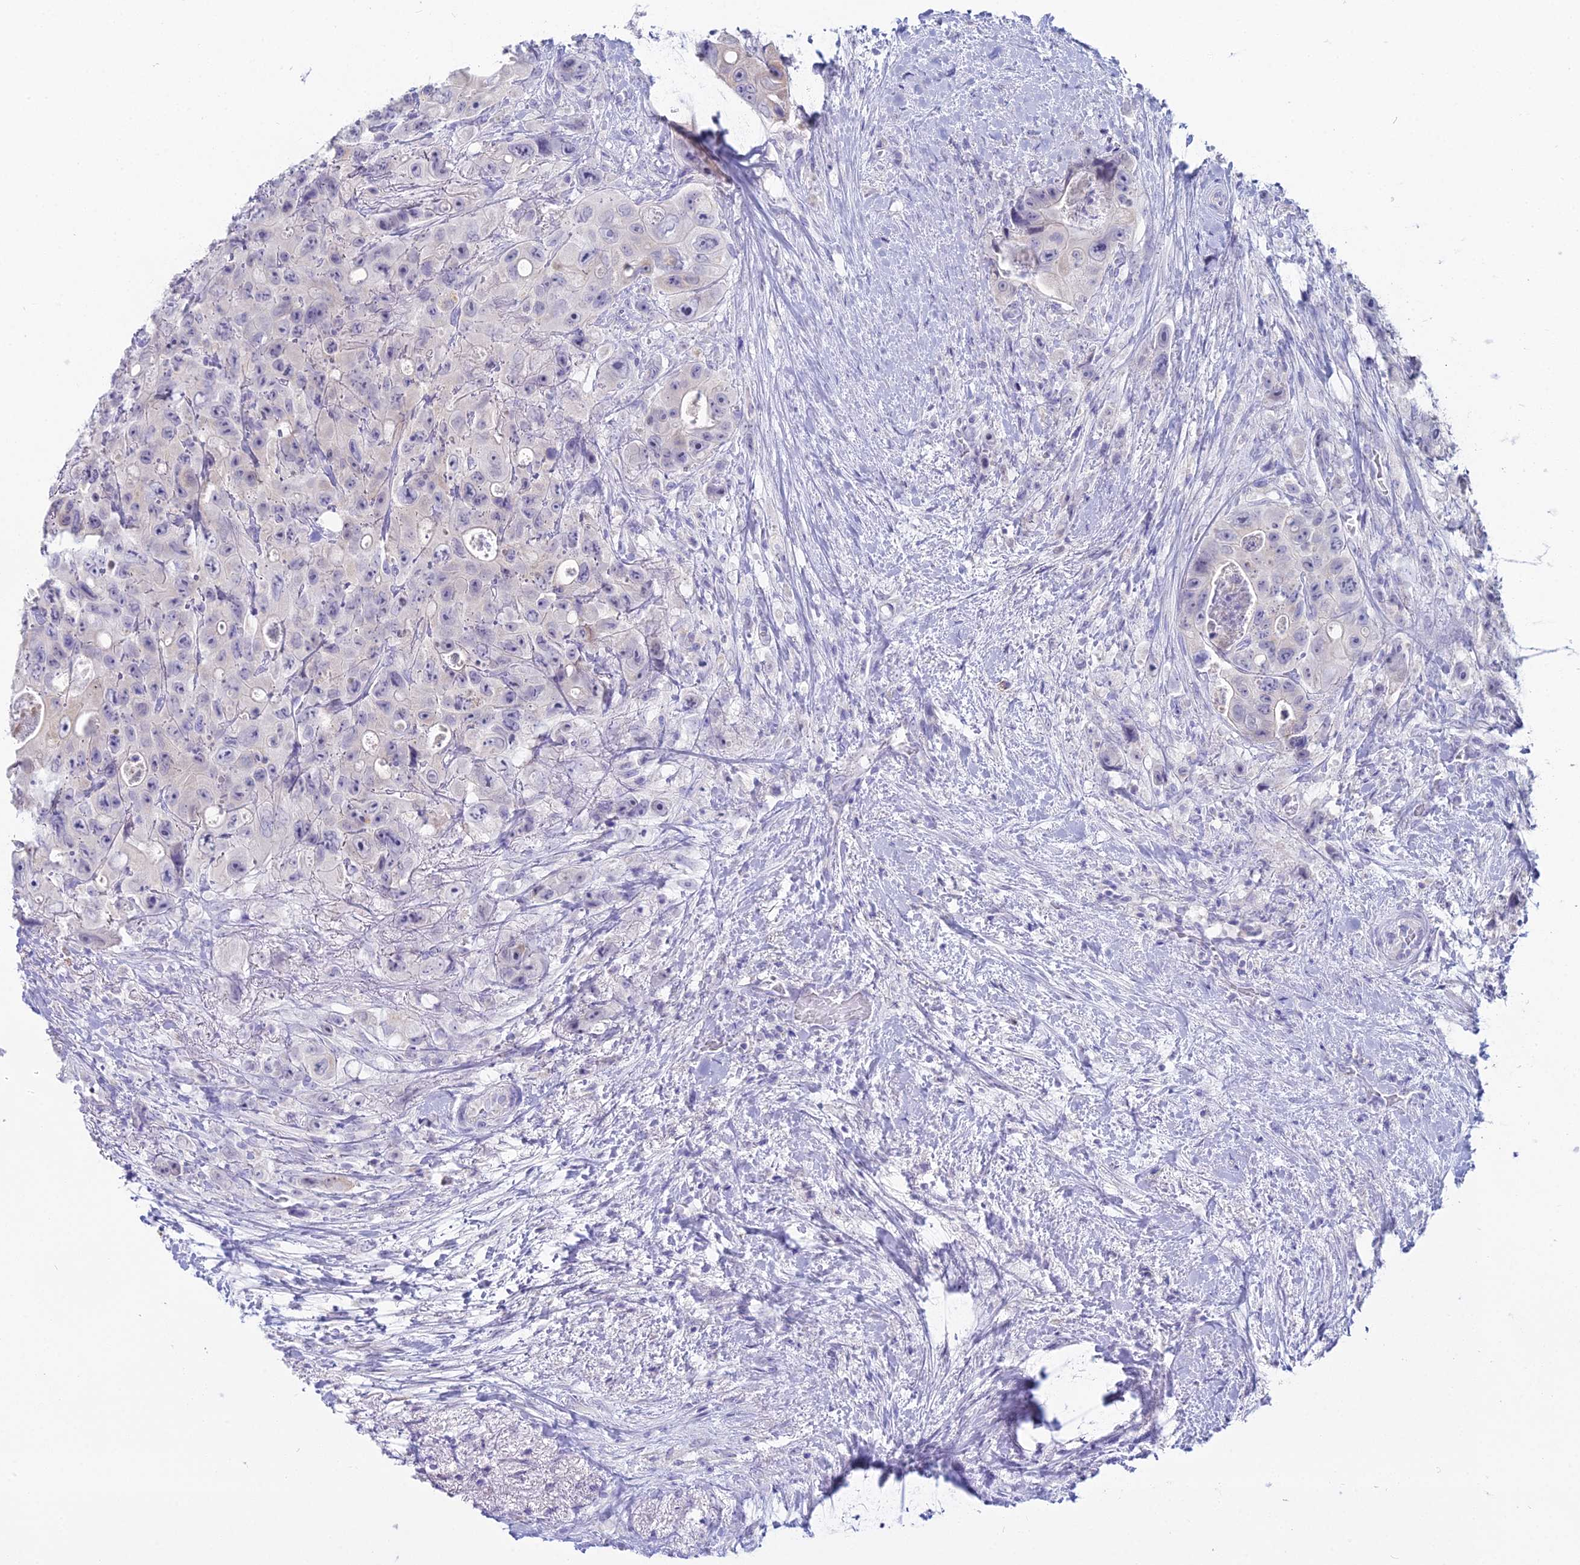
{"staining": {"intensity": "weak", "quantity": "<25%", "location": "cytoplasmic/membranous"}, "tissue": "colorectal cancer", "cell_type": "Tumor cells", "image_type": "cancer", "snomed": [{"axis": "morphology", "description": "Adenocarcinoma, NOS"}, {"axis": "topography", "description": "Colon"}], "caption": "An image of colorectal adenocarcinoma stained for a protein reveals no brown staining in tumor cells. (DAB immunohistochemistry (IHC) with hematoxylin counter stain).", "gene": "CGB2", "patient": {"sex": "female", "age": 46}}